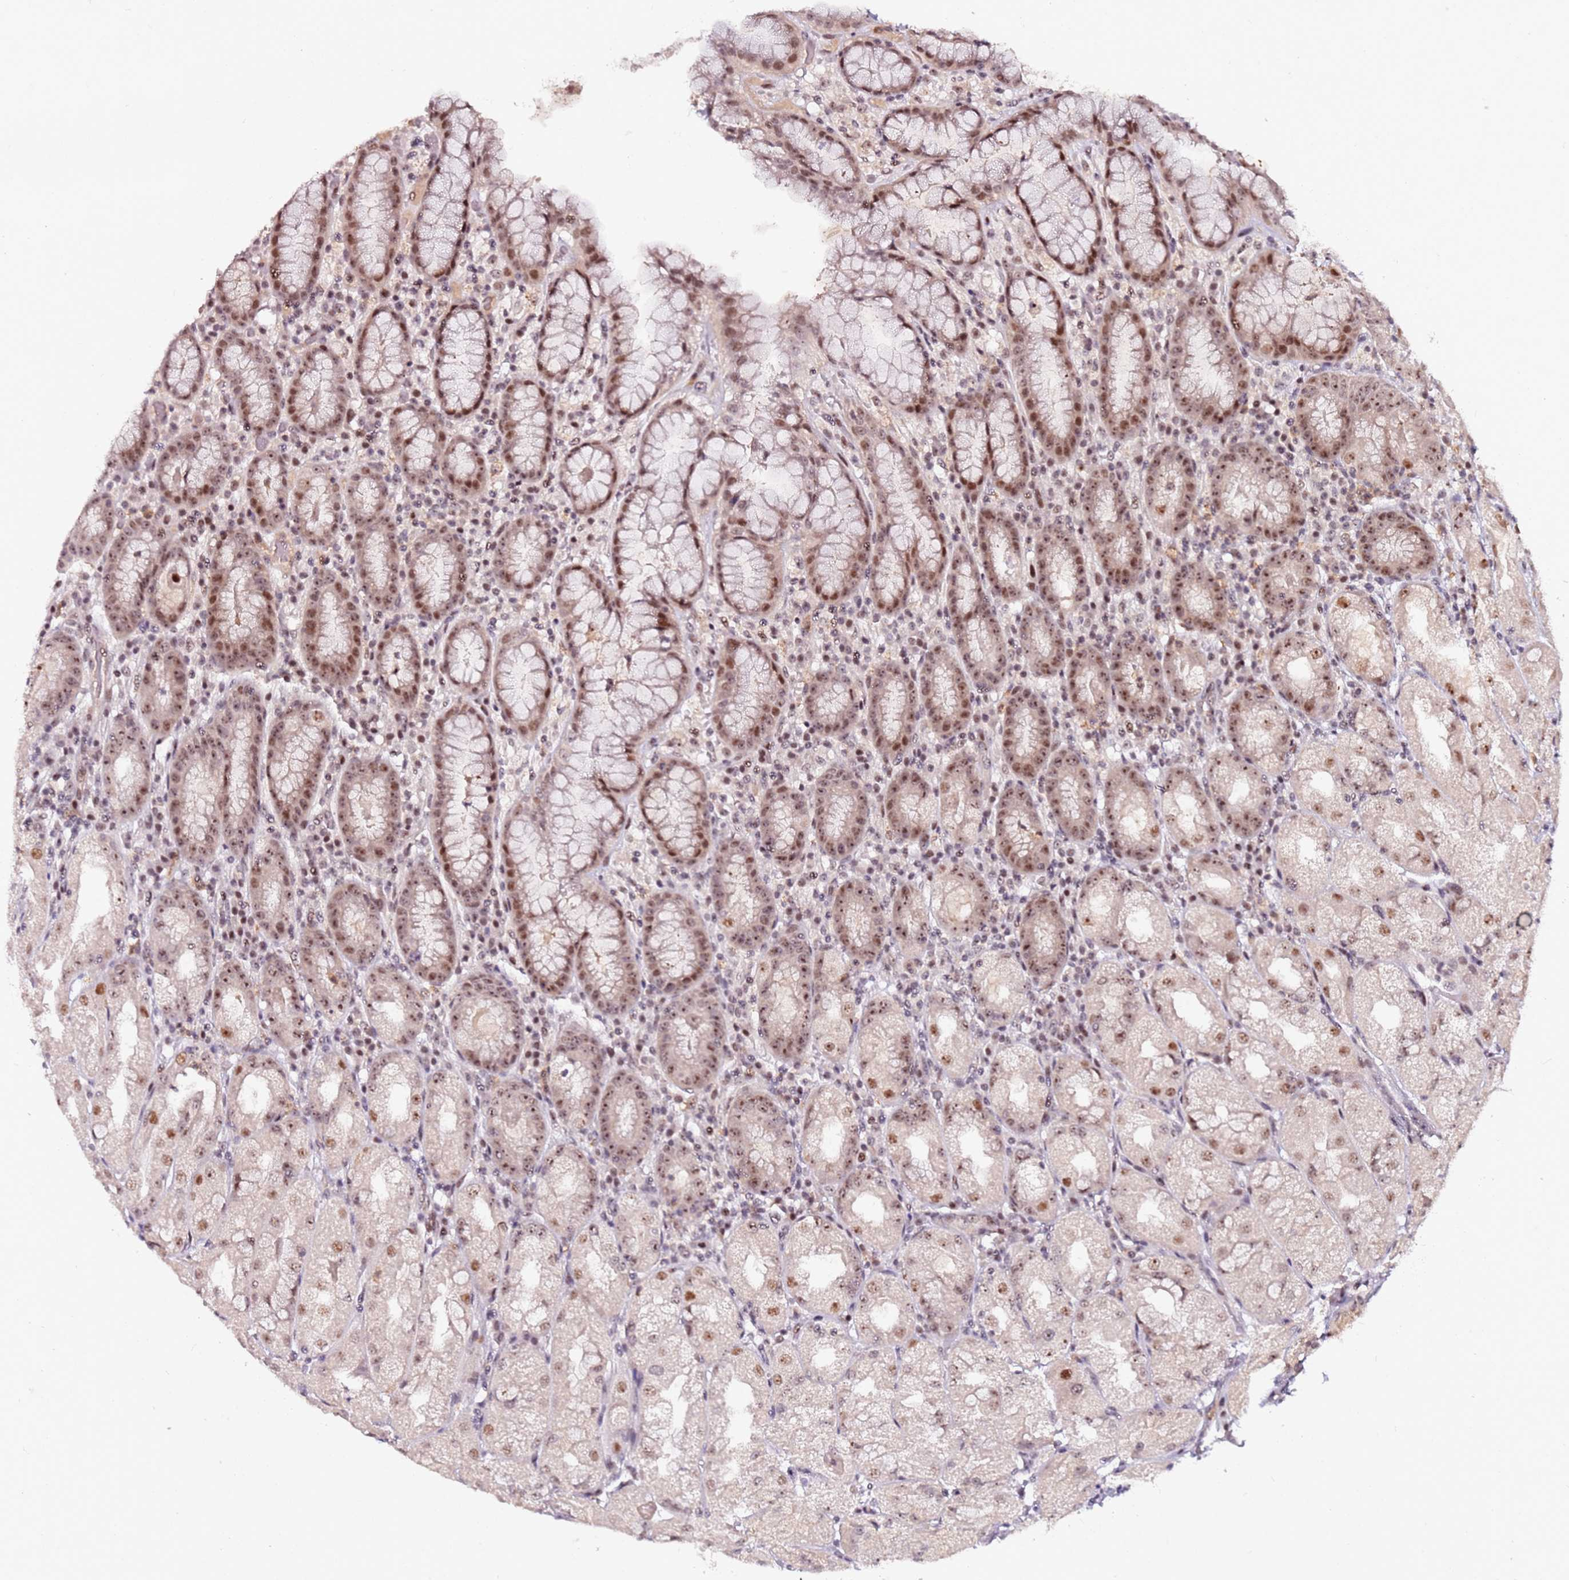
{"staining": {"intensity": "moderate", "quantity": ">75%", "location": "nuclear"}, "tissue": "stomach", "cell_type": "Glandular cells", "image_type": "normal", "snomed": [{"axis": "morphology", "description": "Normal tissue, NOS"}, {"axis": "topography", "description": "Stomach, upper"}], "caption": "Immunohistochemistry micrograph of benign stomach: human stomach stained using IHC exhibits medium levels of moderate protein expression localized specifically in the nuclear of glandular cells, appearing as a nuclear brown color.", "gene": "FCF1", "patient": {"sex": "male", "age": 52}}